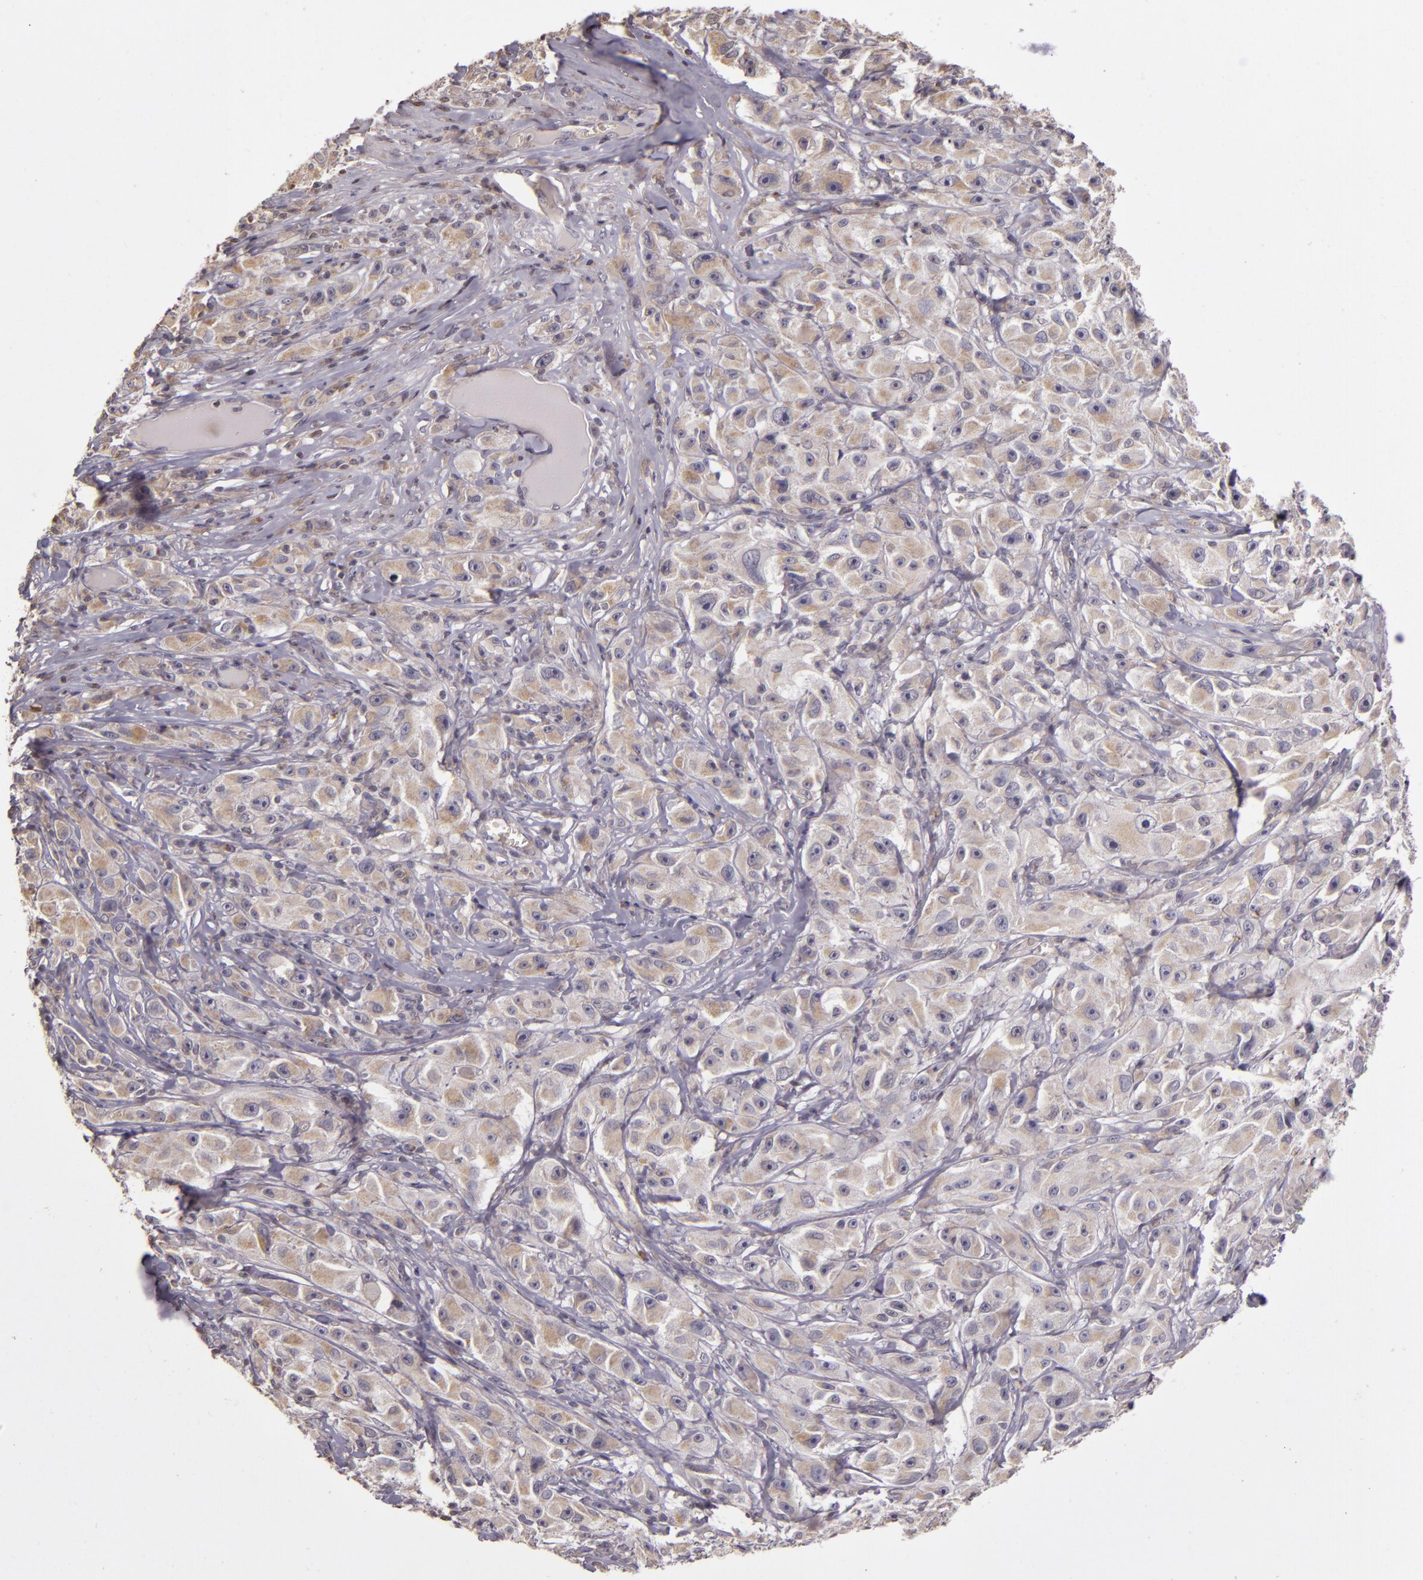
{"staining": {"intensity": "weak", "quantity": "25%-75%", "location": "cytoplasmic/membranous"}, "tissue": "melanoma", "cell_type": "Tumor cells", "image_type": "cancer", "snomed": [{"axis": "morphology", "description": "Malignant melanoma, NOS"}, {"axis": "topography", "description": "Skin"}], "caption": "The micrograph exhibits staining of melanoma, revealing weak cytoplasmic/membranous protein expression (brown color) within tumor cells.", "gene": "ABL1", "patient": {"sex": "male", "age": 56}}